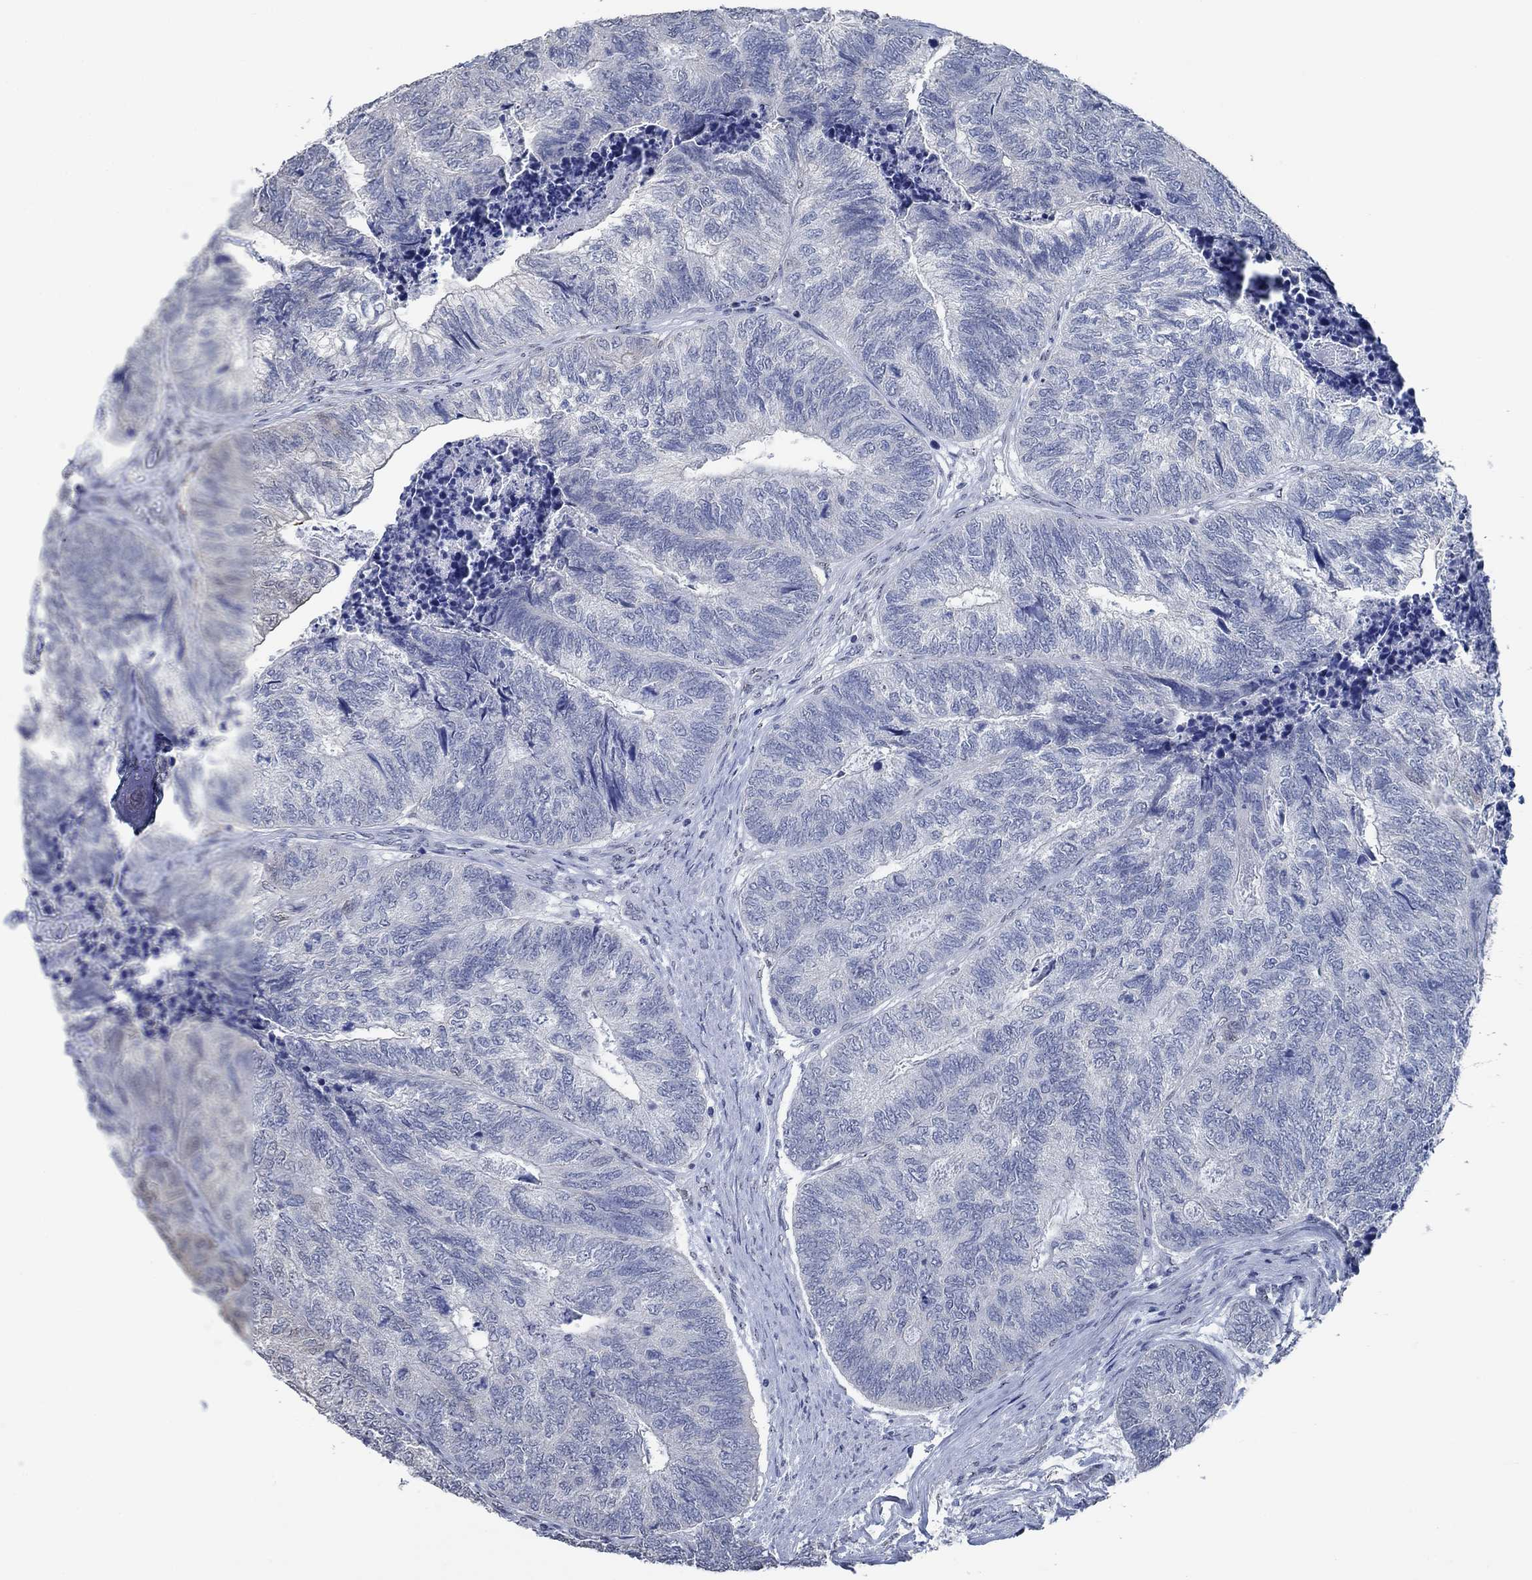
{"staining": {"intensity": "negative", "quantity": "none", "location": "none"}, "tissue": "colorectal cancer", "cell_type": "Tumor cells", "image_type": "cancer", "snomed": [{"axis": "morphology", "description": "Adenocarcinoma, NOS"}, {"axis": "topography", "description": "Colon"}], "caption": "The image displays no significant staining in tumor cells of adenocarcinoma (colorectal).", "gene": "OBSCN", "patient": {"sex": "female", "age": 67}}